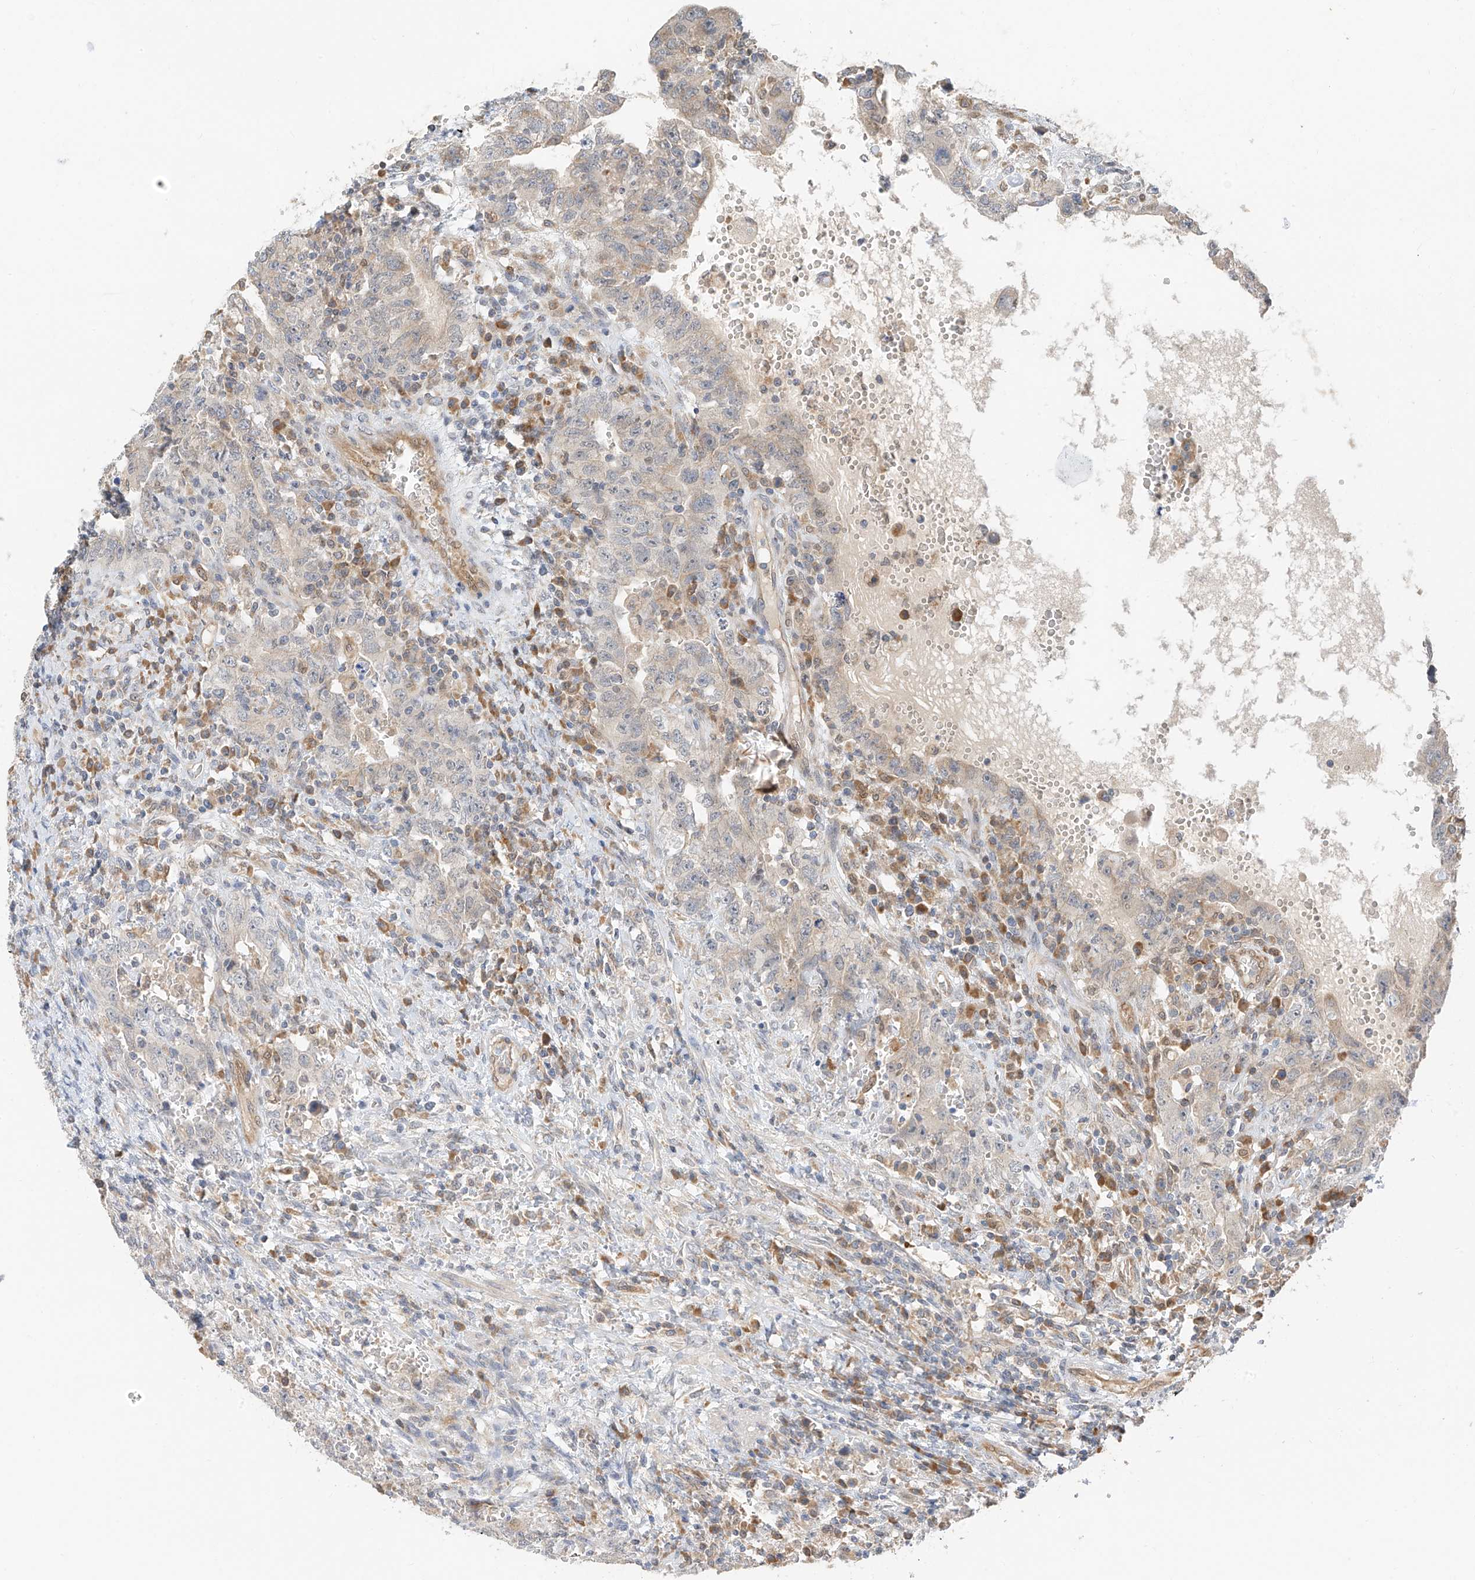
{"staining": {"intensity": "negative", "quantity": "none", "location": "none"}, "tissue": "testis cancer", "cell_type": "Tumor cells", "image_type": "cancer", "snomed": [{"axis": "morphology", "description": "Carcinoma, Embryonal, NOS"}, {"axis": "topography", "description": "Testis"}], "caption": "Image shows no significant protein staining in tumor cells of testis embryonal carcinoma.", "gene": "PPA2", "patient": {"sex": "male", "age": 26}}